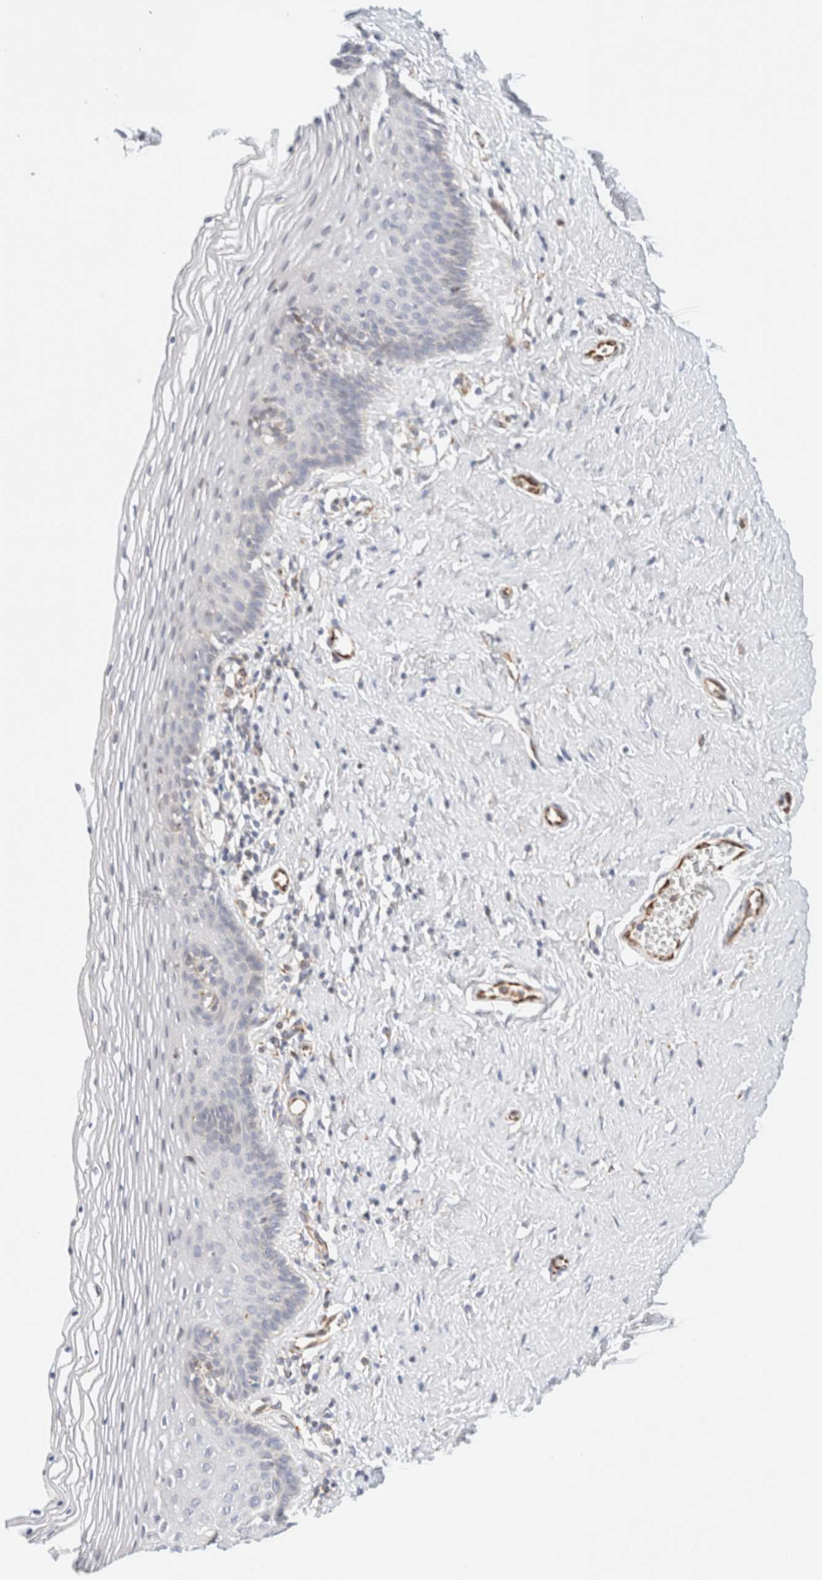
{"staining": {"intensity": "negative", "quantity": "none", "location": "none"}, "tissue": "vagina", "cell_type": "Squamous epithelial cells", "image_type": "normal", "snomed": [{"axis": "morphology", "description": "Normal tissue, NOS"}, {"axis": "topography", "description": "Vagina"}], "caption": "Immunohistochemistry image of normal vagina: vagina stained with DAB reveals no significant protein positivity in squamous epithelial cells. The staining is performed using DAB (3,3'-diaminobenzidine) brown chromogen with nuclei counter-stained in using hematoxylin.", "gene": "SLC25A48", "patient": {"sex": "female", "age": 32}}